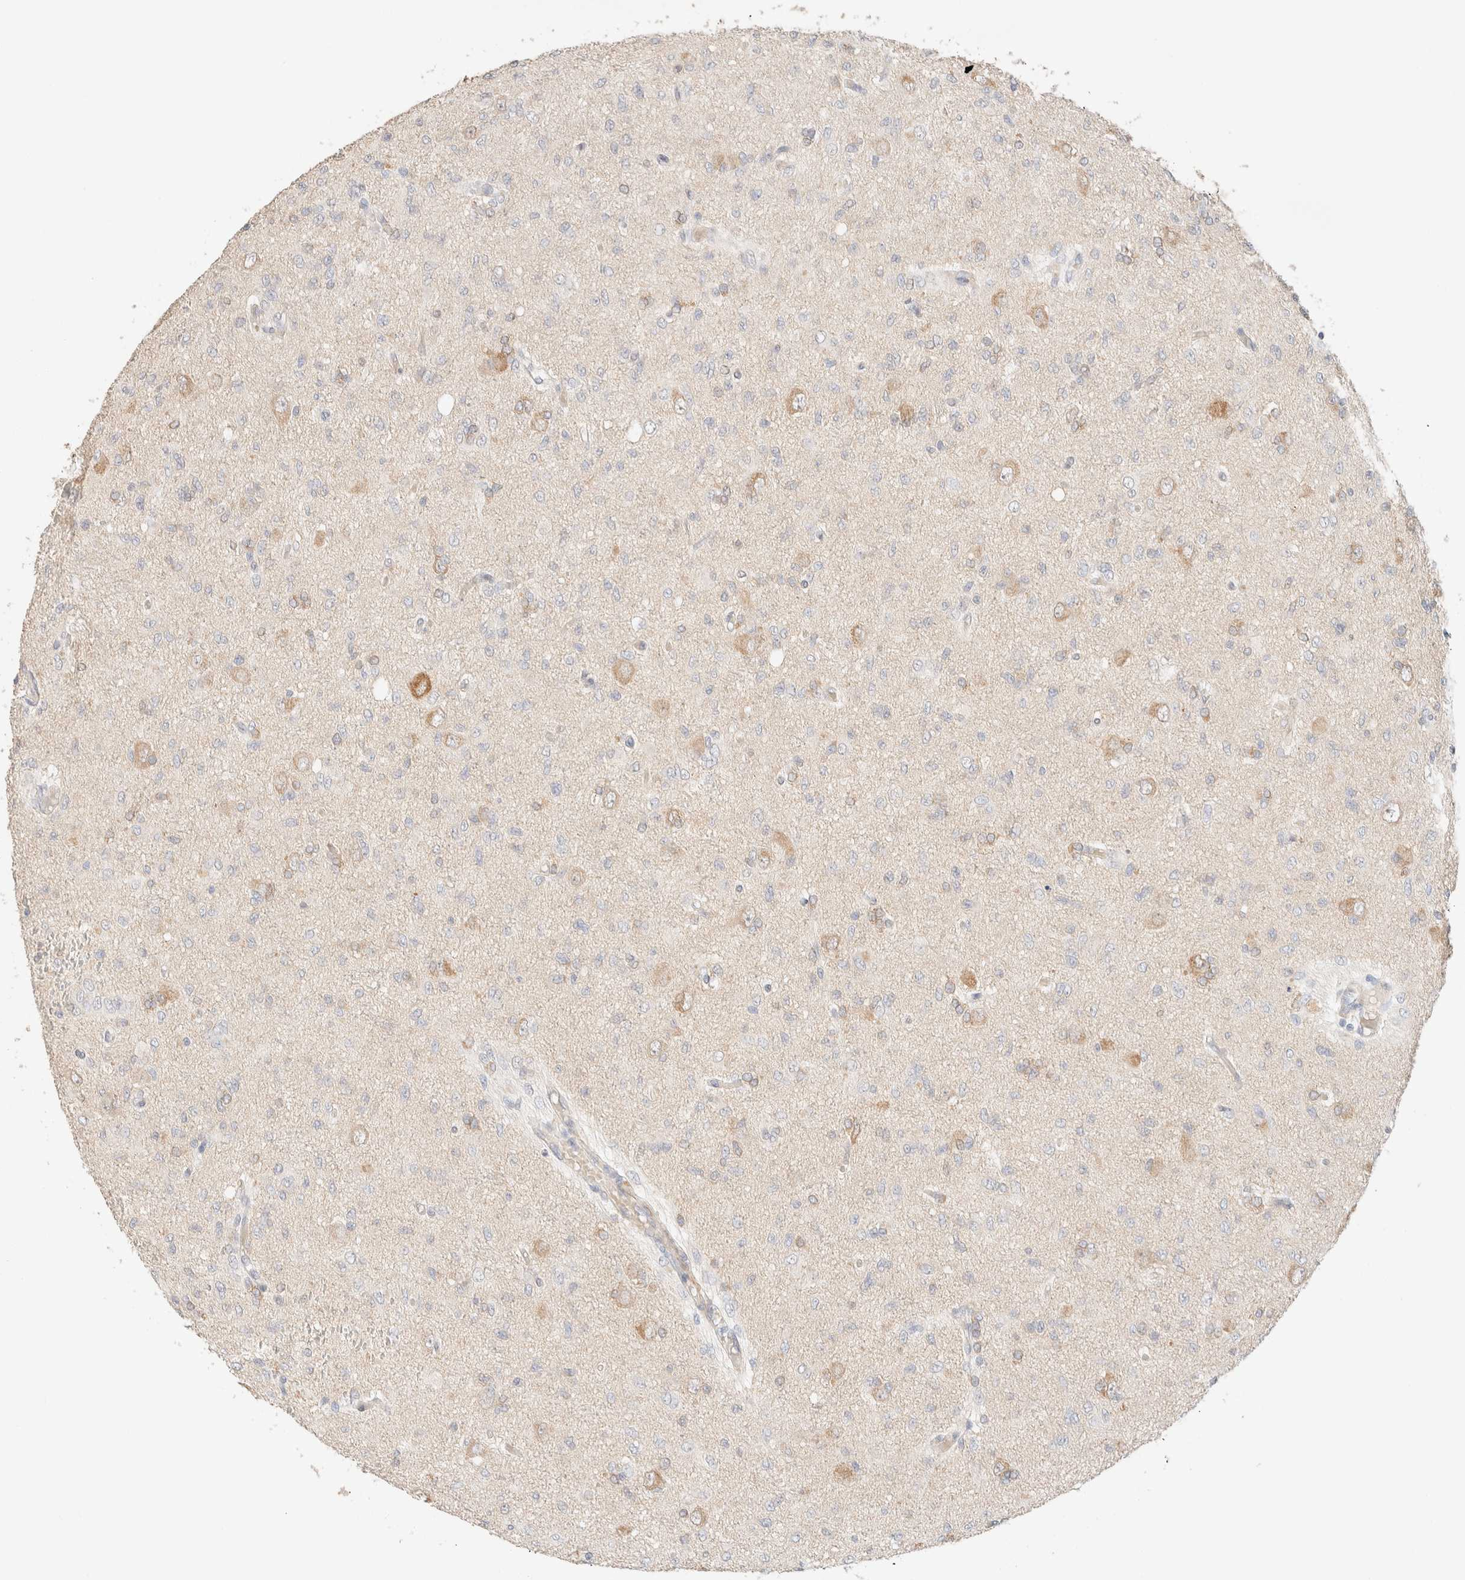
{"staining": {"intensity": "moderate", "quantity": "<25%", "location": "cytoplasmic/membranous"}, "tissue": "glioma", "cell_type": "Tumor cells", "image_type": "cancer", "snomed": [{"axis": "morphology", "description": "Glioma, malignant, High grade"}, {"axis": "topography", "description": "Brain"}], "caption": "A photomicrograph of human glioma stained for a protein demonstrates moderate cytoplasmic/membranous brown staining in tumor cells.", "gene": "CSNK1E", "patient": {"sex": "female", "age": 59}}